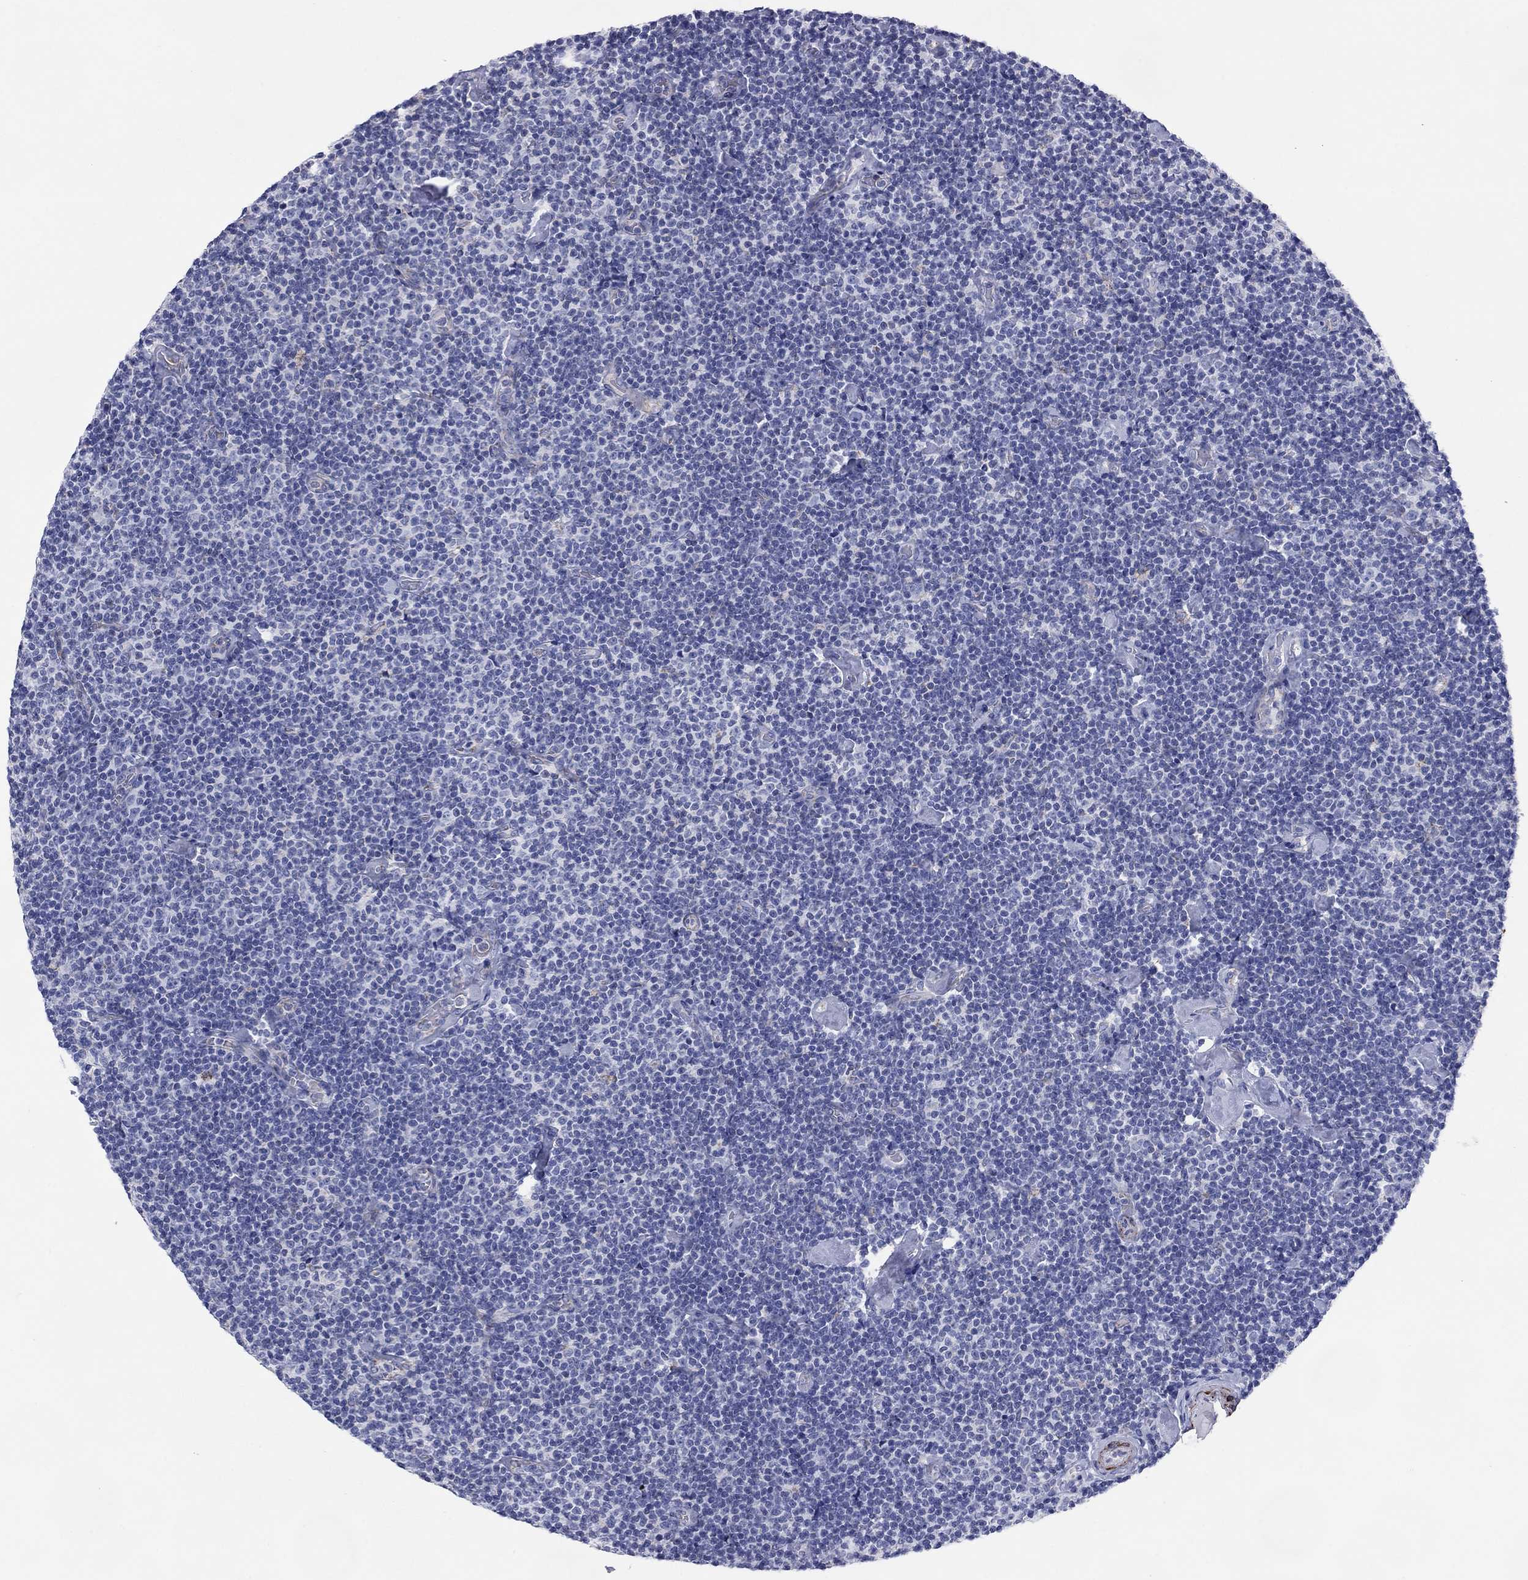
{"staining": {"intensity": "negative", "quantity": "none", "location": "none"}, "tissue": "lymphoma", "cell_type": "Tumor cells", "image_type": "cancer", "snomed": [{"axis": "morphology", "description": "Malignant lymphoma, non-Hodgkin's type, Low grade"}, {"axis": "topography", "description": "Lymph node"}], "caption": "High magnification brightfield microscopy of lymphoma stained with DAB (3,3'-diaminobenzidine) (brown) and counterstained with hematoxylin (blue): tumor cells show no significant positivity.", "gene": "MGST3", "patient": {"sex": "male", "age": 81}}